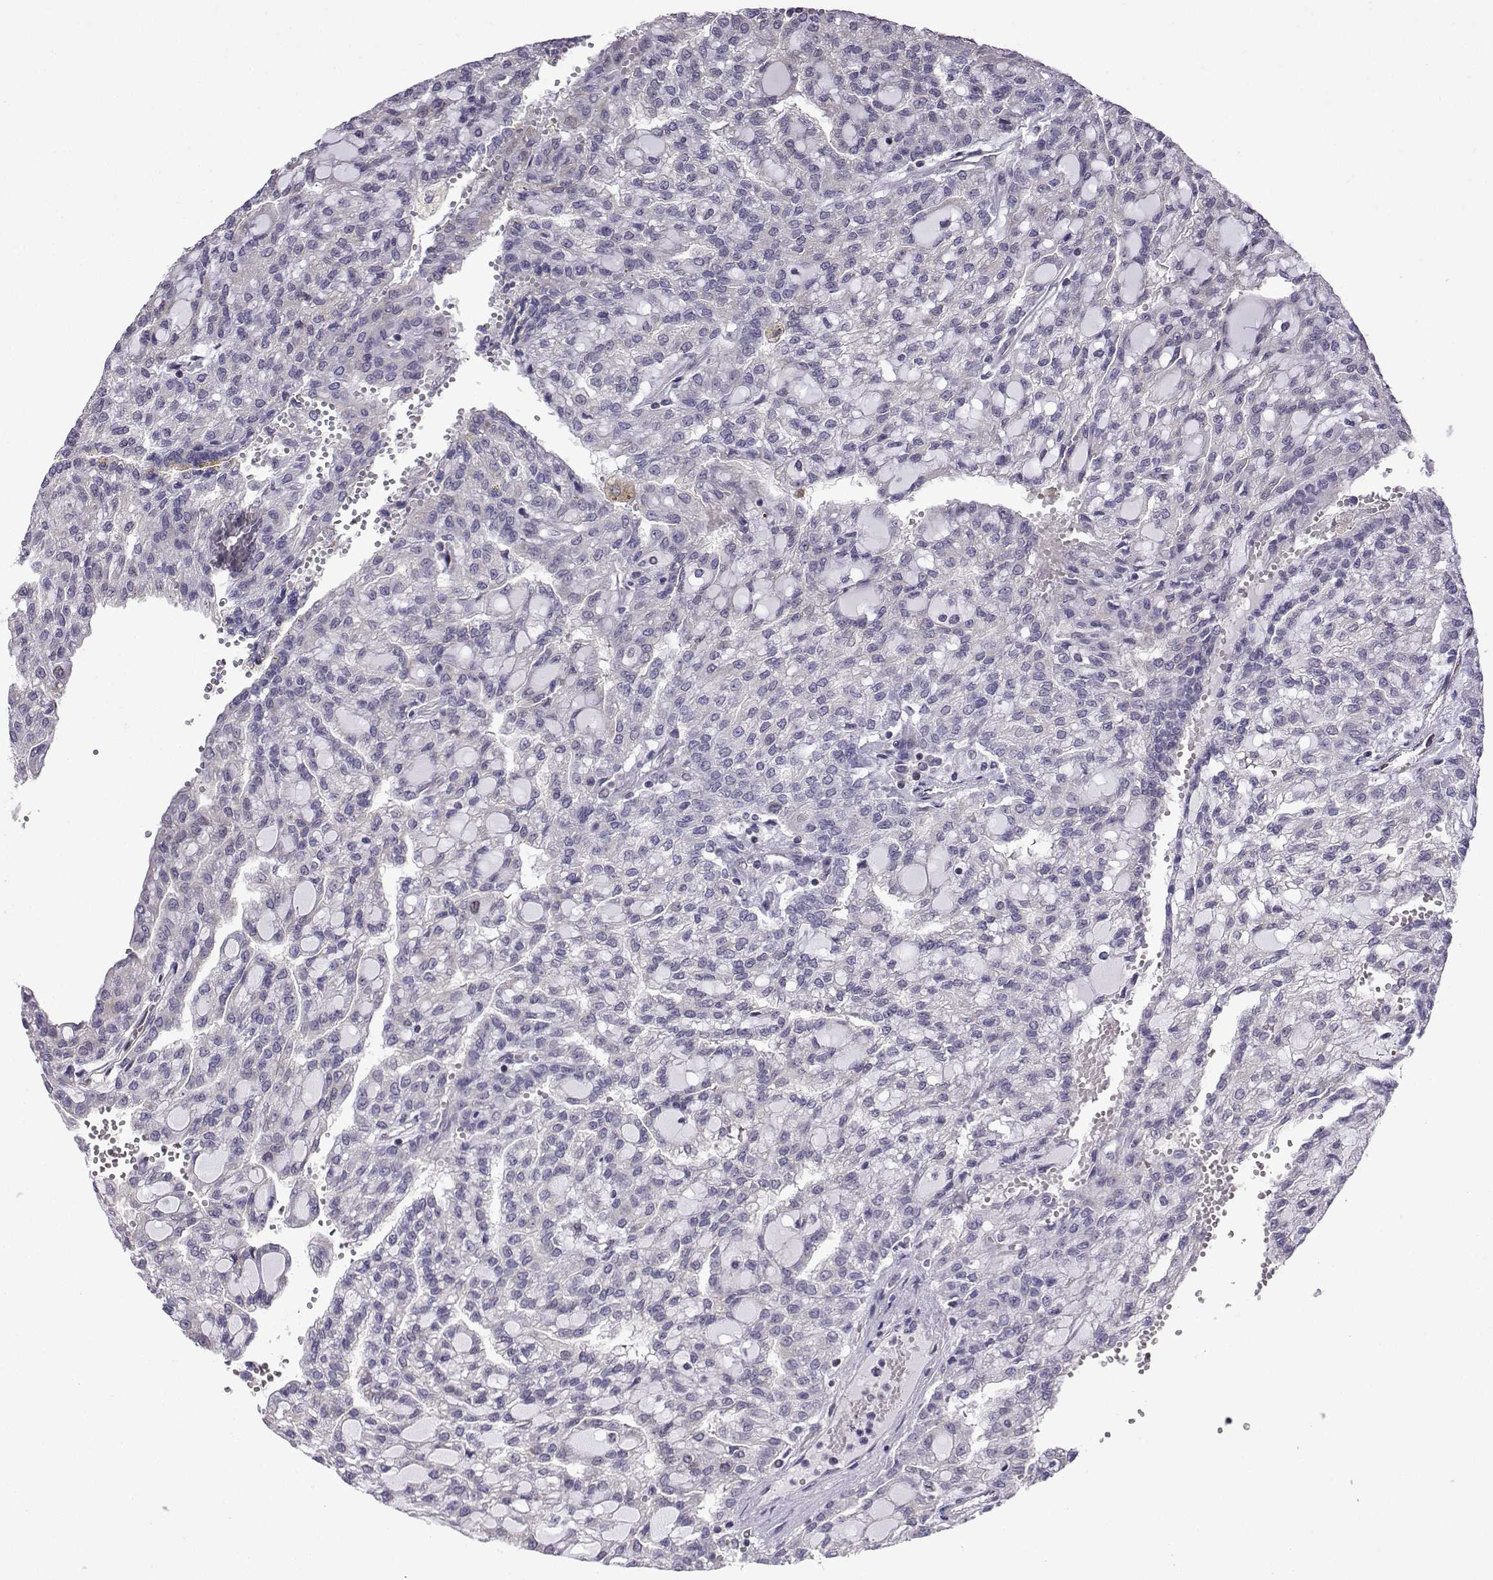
{"staining": {"intensity": "negative", "quantity": "none", "location": "none"}, "tissue": "renal cancer", "cell_type": "Tumor cells", "image_type": "cancer", "snomed": [{"axis": "morphology", "description": "Adenocarcinoma, NOS"}, {"axis": "topography", "description": "Kidney"}], "caption": "There is no significant staining in tumor cells of renal cancer (adenocarcinoma). (DAB (3,3'-diaminobenzidine) immunohistochemistry with hematoxylin counter stain).", "gene": "INCENP", "patient": {"sex": "male", "age": 63}}